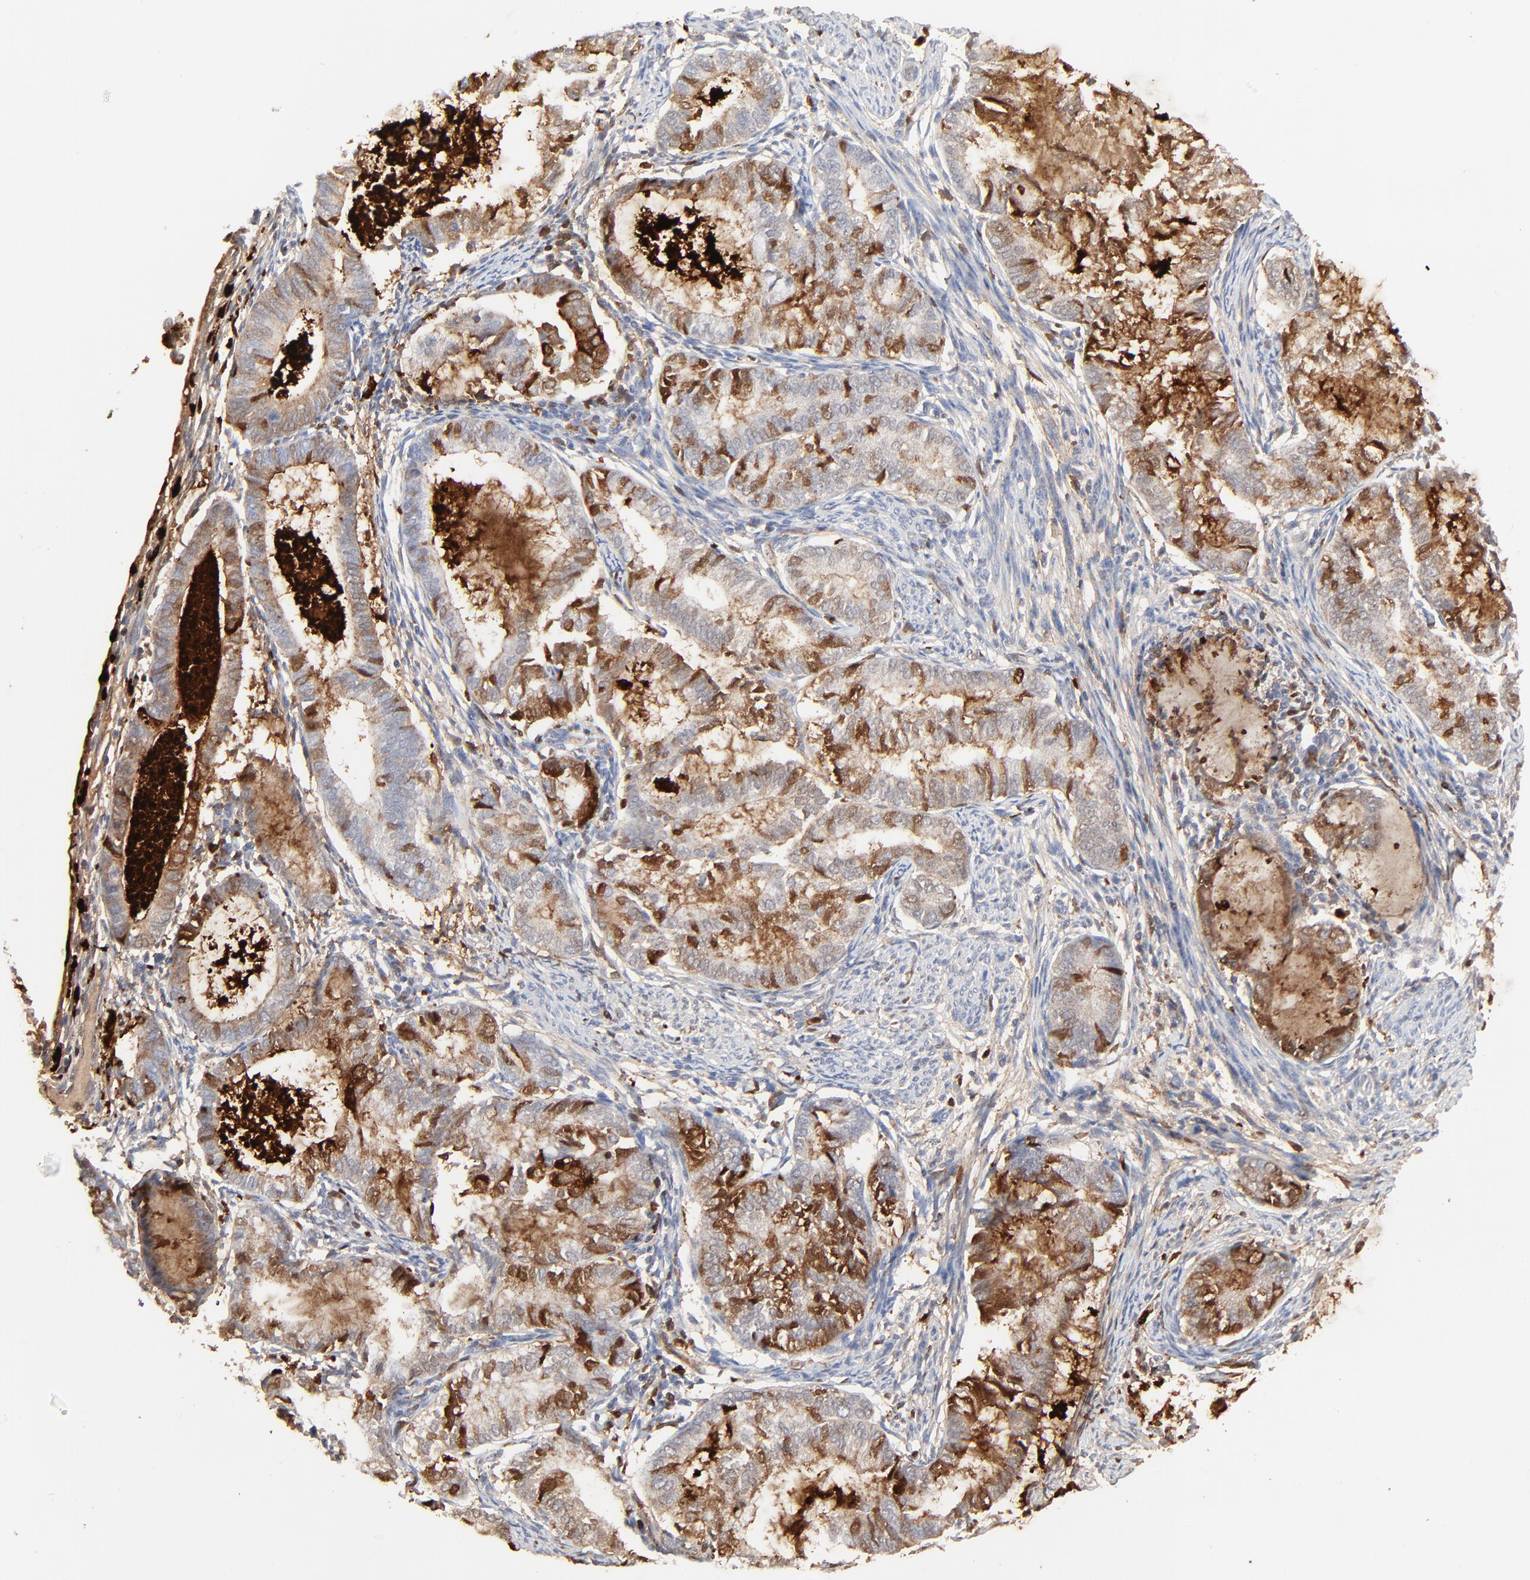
{"staining": {"intensity": "moderate", "quantity": ">75%", "location": "cytoplasmic/membranous"}, "tissue": "endometrial cancer", "cell_type": "Tumor cells", "image_type": "cancer", "snomed": [{"axis": "morphology", "description": "Adenocarcinoma, NOS"}, {"axis": "topography", "description": "Endometrium"}], "caption": "Human endometrial adenocarcinoma stained for a protein (brown) displays moderate cytoplasmic/membranous positive positivity in approximately >75% of tumor cells.", "gene": "LCN2", "patient": {"sex": "female", "age": 63}}